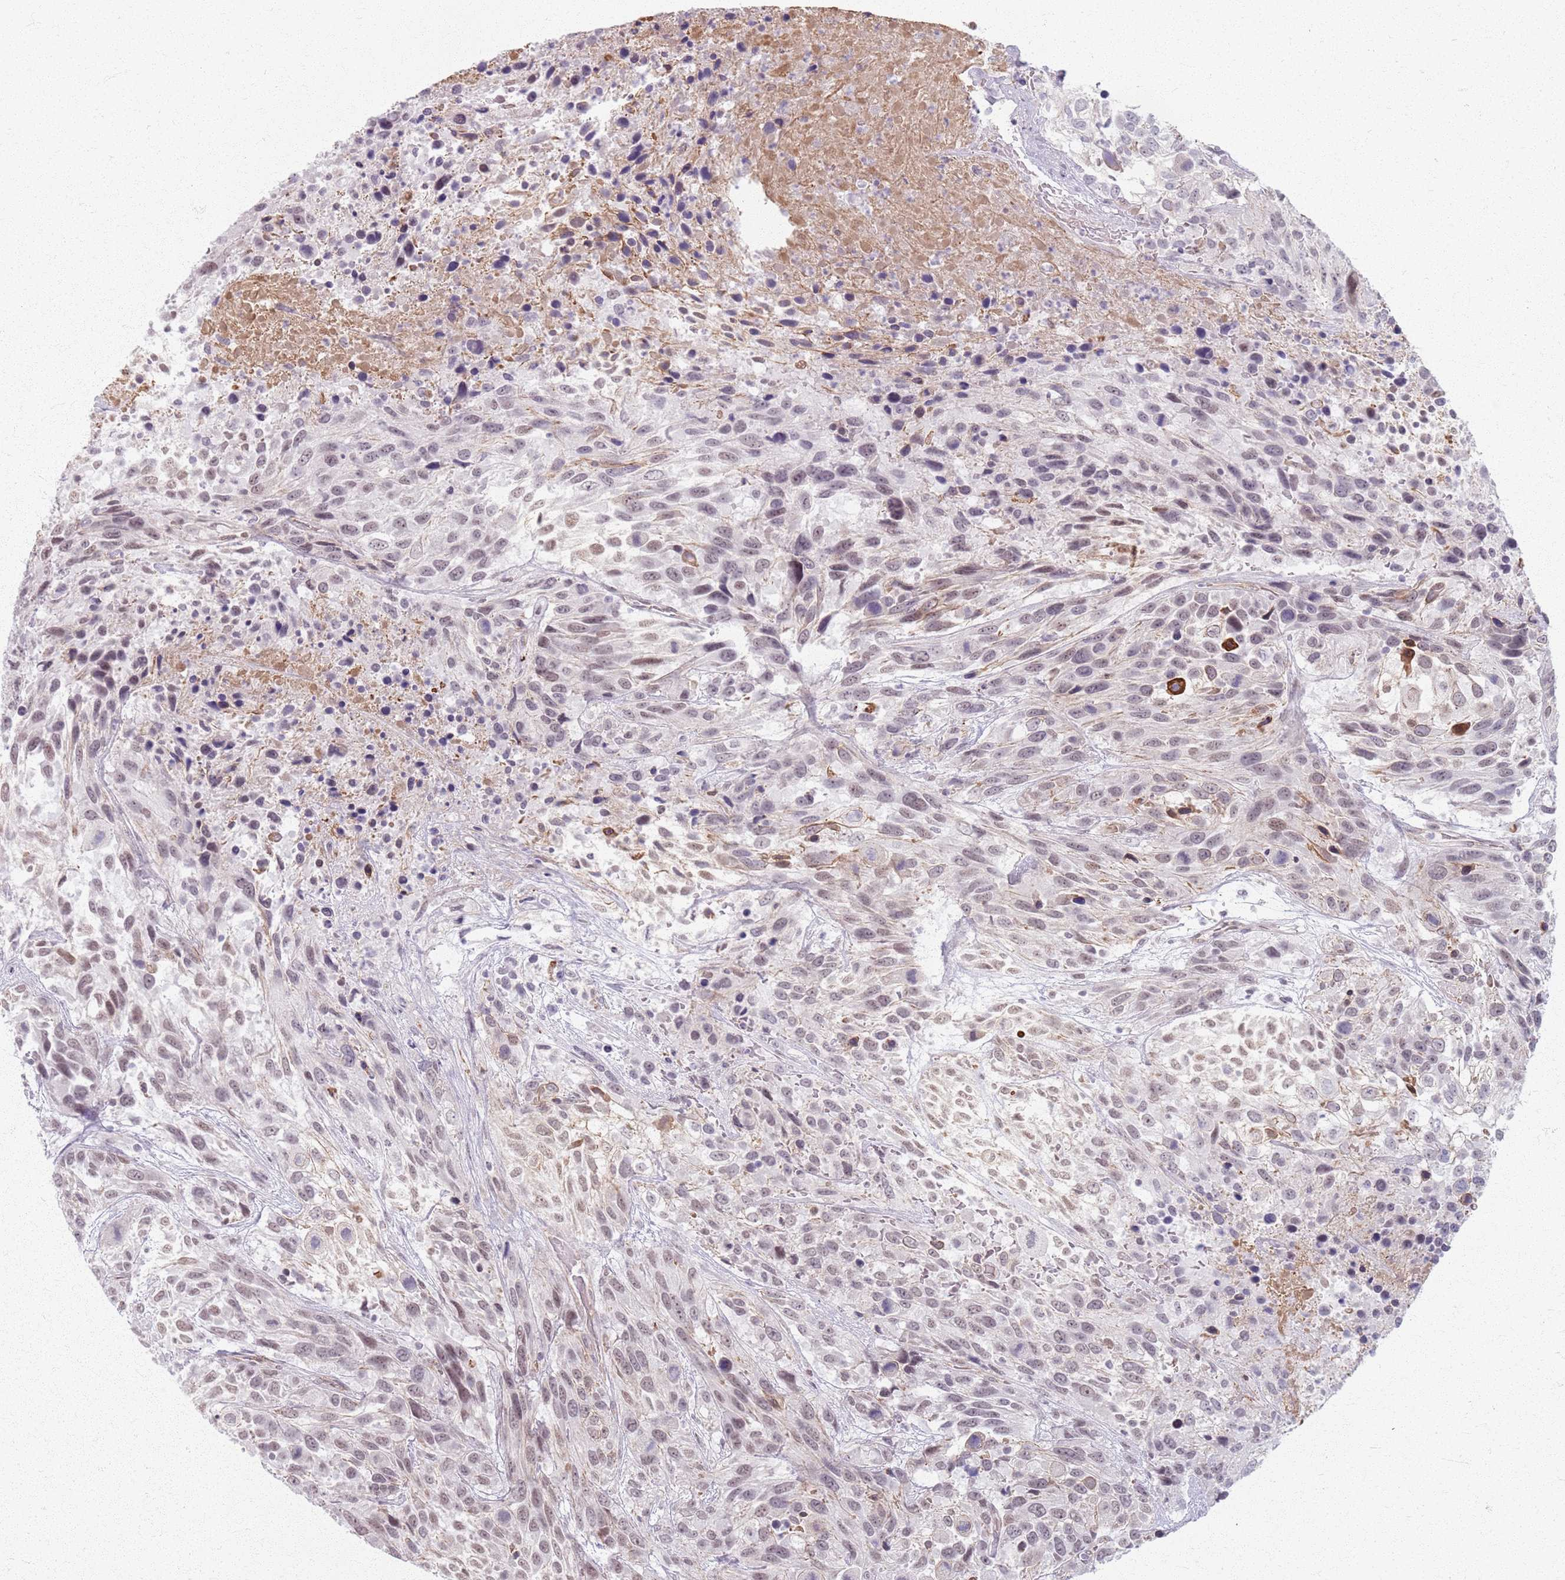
{"staining": {"intensity": "weak", "quantity": "25%-75%", "location": "nuclear"}, "tissue": "urothelial cancer", "cell_type": "Tumor cells", "image_type": "cancer", "snomed": [{"axis": "morphology", "description": "Urothelial carcinoma, High grade"}, {"axis": "topography", "description": "Urinary bladder"}], "caption": "Immunohistochemistry (IHC) (DAB (3,3'-diaminobenzidine)) staining of human urothelial cancer exhibits weak nuclear protein staining in about 25%-75% of tumor cells. (DAB (3,3'-diaminobenzidine) IHC with brightfield microscopy, high magnification).", "gene": "KCNA5", "patient": {"sex": "female", "age": 70}}